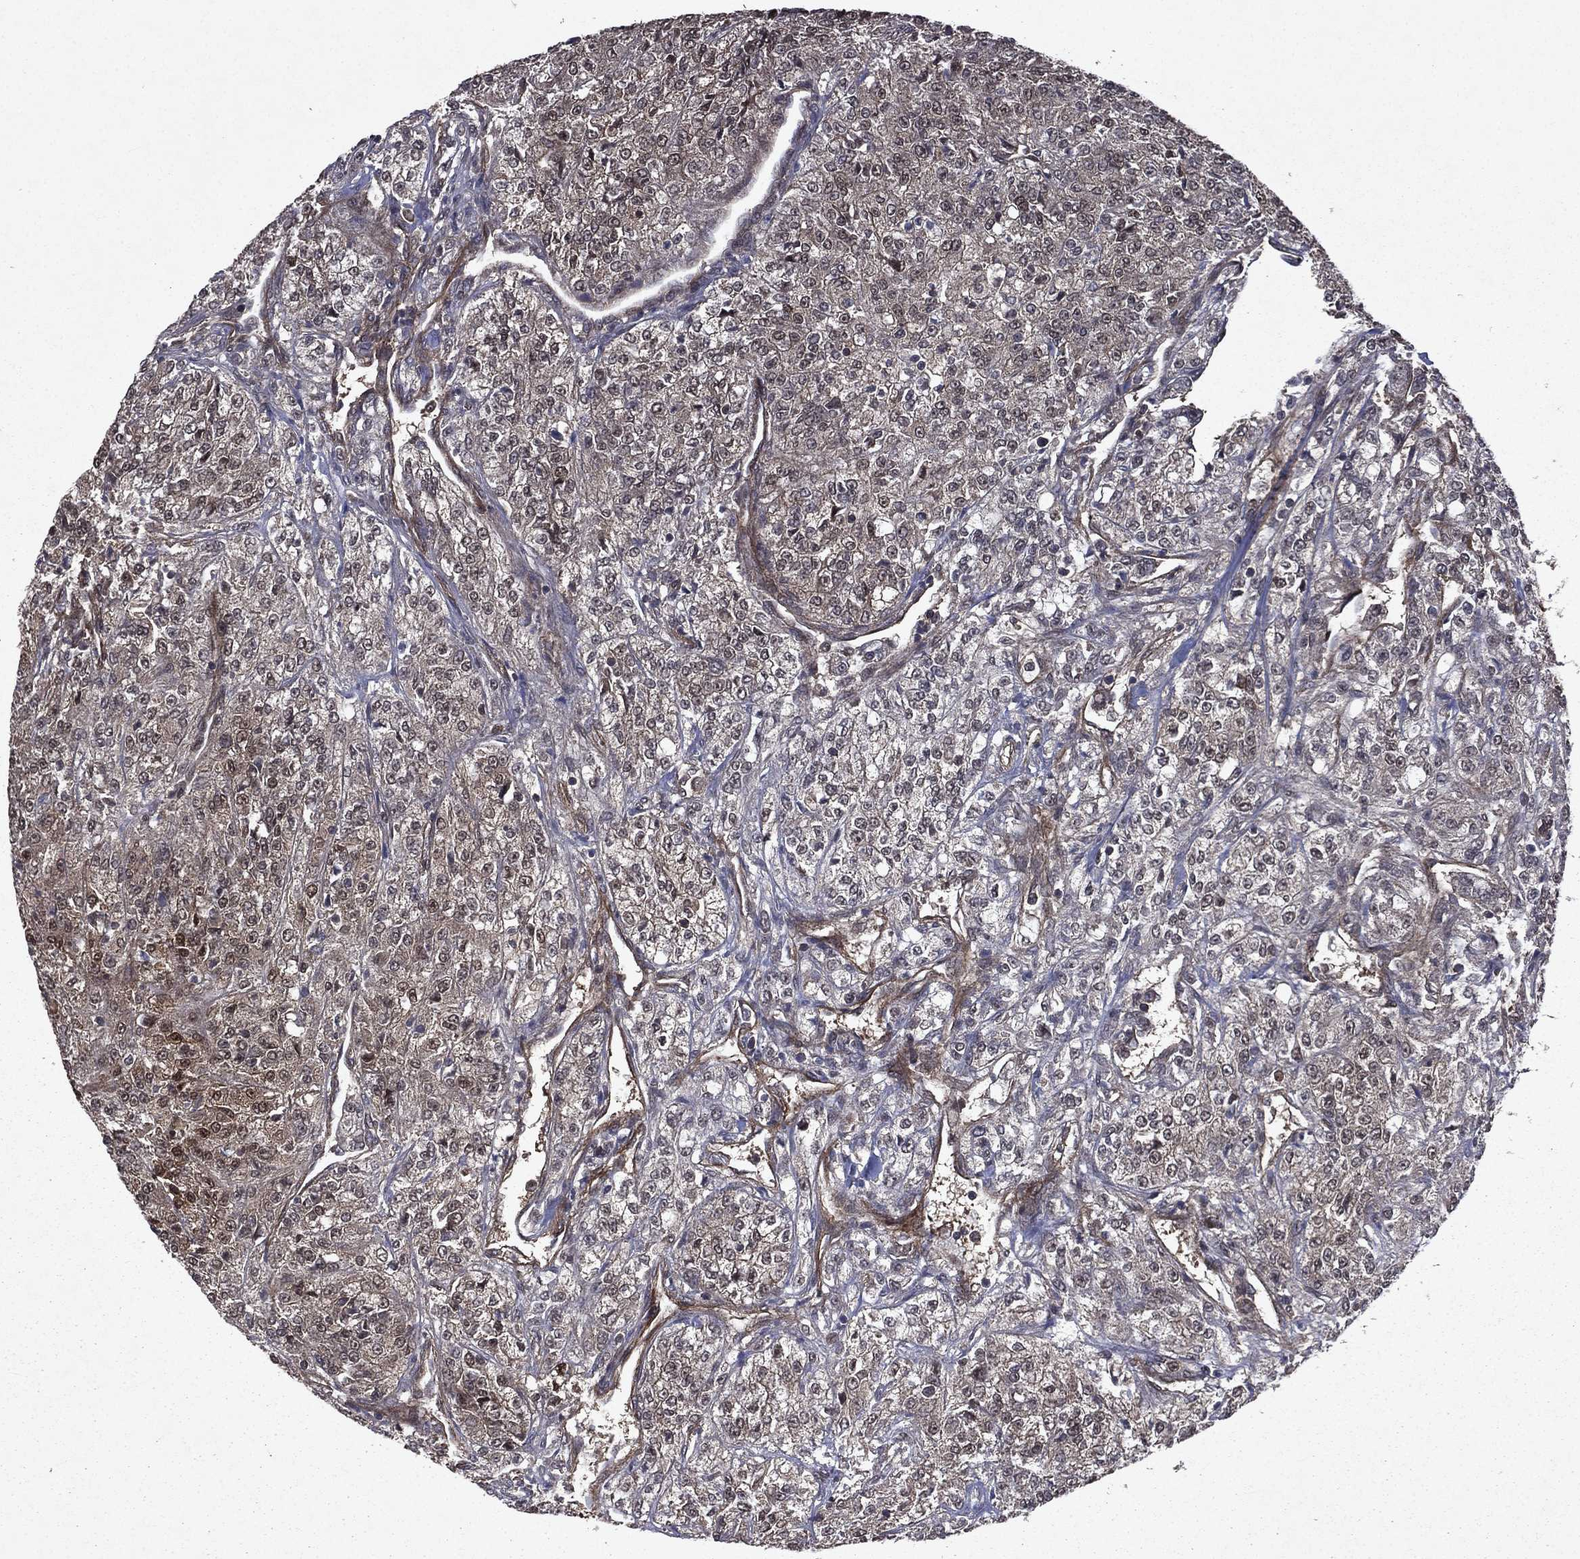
{"staining": {"intensity": "moderate", "quantity": "<25%", "location": "cytoplasmic/membranous,nuclear"}, "tissue": "renal cancer", "cell_type": "Tumor cells", "image_type": "cancer", "snomed": [{"axis": "morphology", "description": "Adenocarcinoma, NOS"}, {"axis": "topography", "description": "Kidney"}], "caption": "Tumor cells show moderate cytoplasmic/membranous and nuclear expression in approximately <25% of cells in adenocarcinoma (renal). (IHC, brightfield microscopy, high magnification).", "gene": "FGD1", "patient": {"sex": "female", "age": 63}}